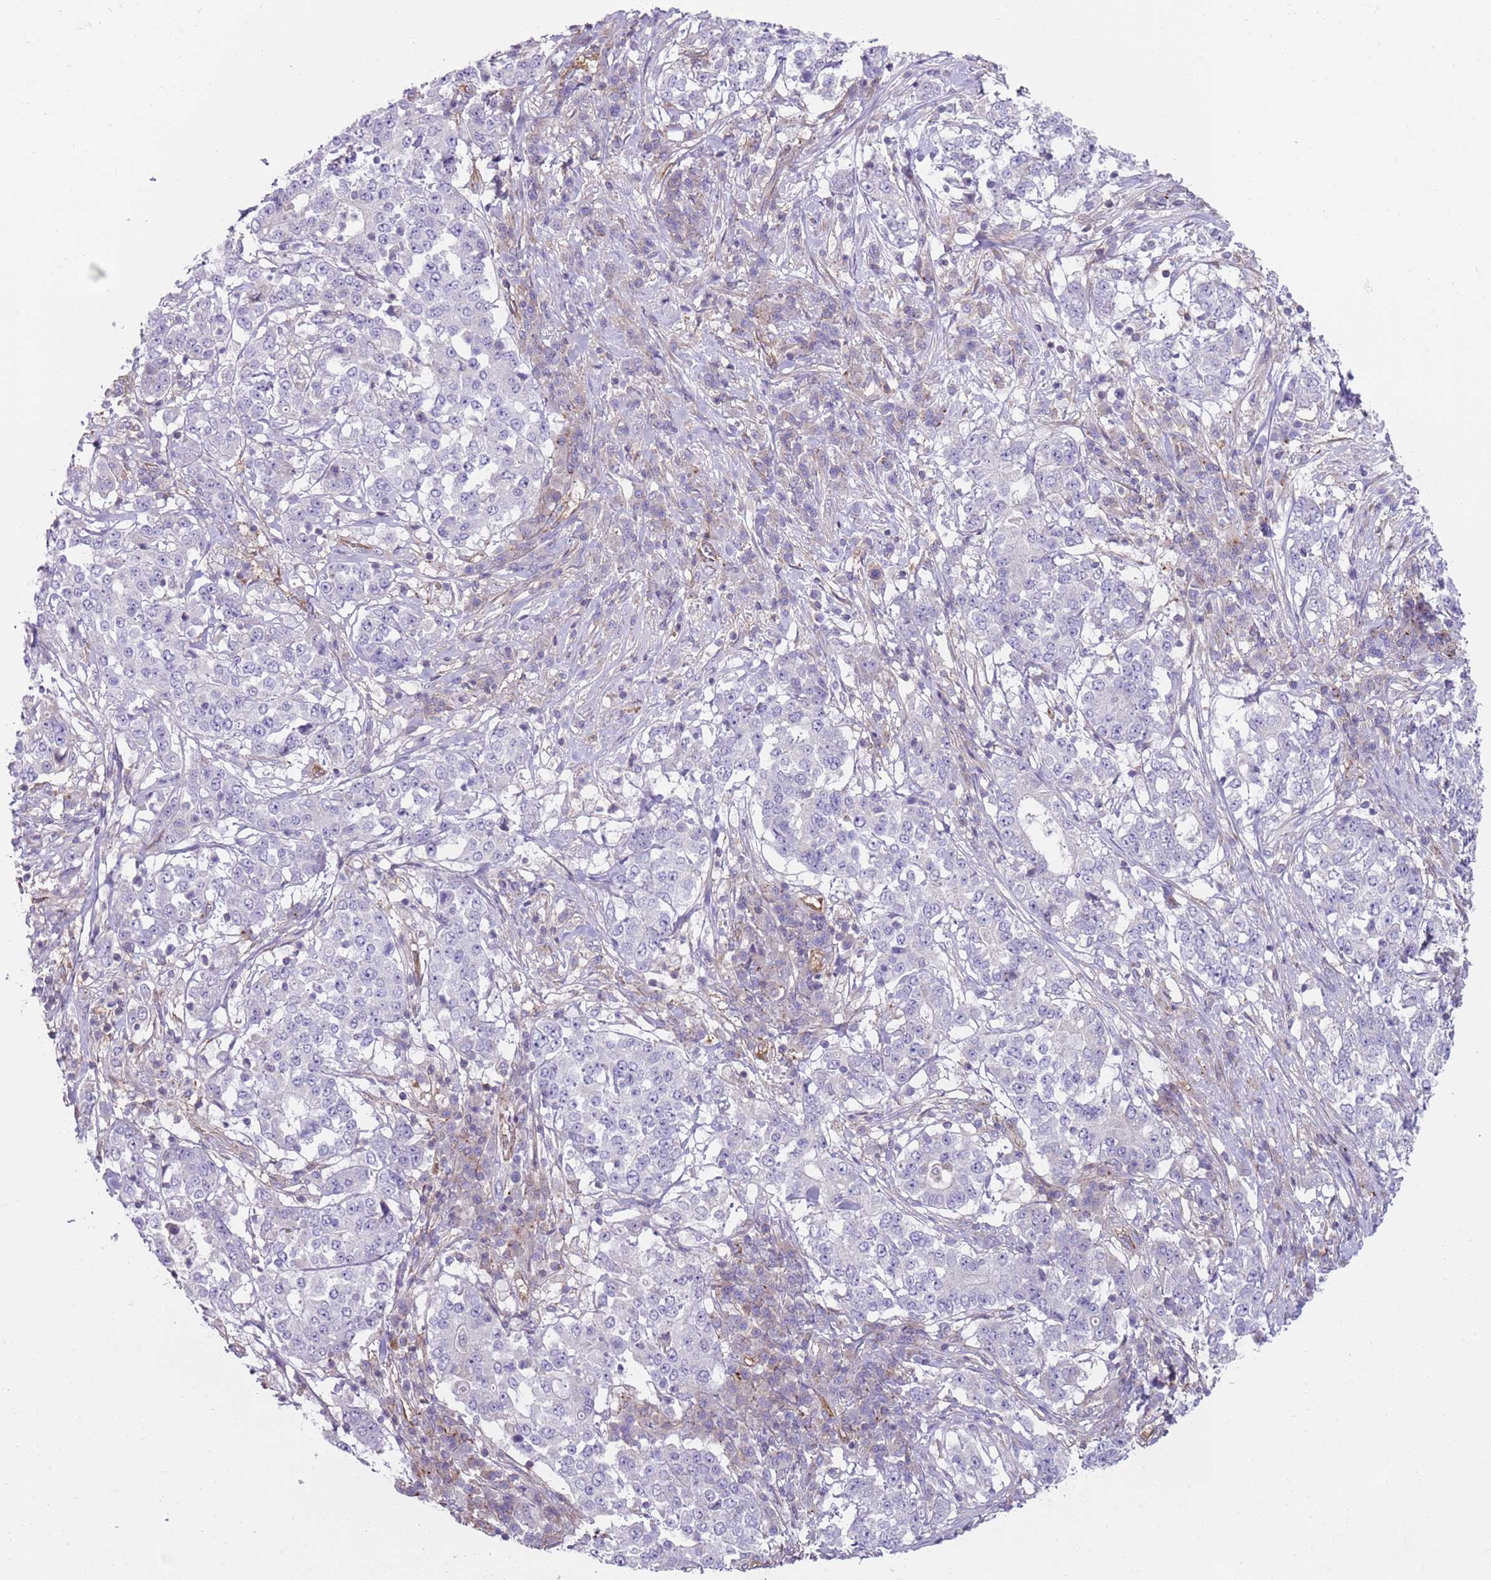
{"staining": {"intensity": "negative", "quantity": "none", "location": "none"}, "tissue": "stomach cancer", "cell_type": "Tumor cells", "image_type": "cancer", "snomed": [{"axis": "morphology", "description": "Adenocarcinoma, NOS"}, {"axis": "topography", "description": "Stomach"}], "caption": "Protein analysis of stomach cancer displays no significant staining in tumor cells.", "gene": "GNAI3", "patient": {"sex": "male", "age": 59}}